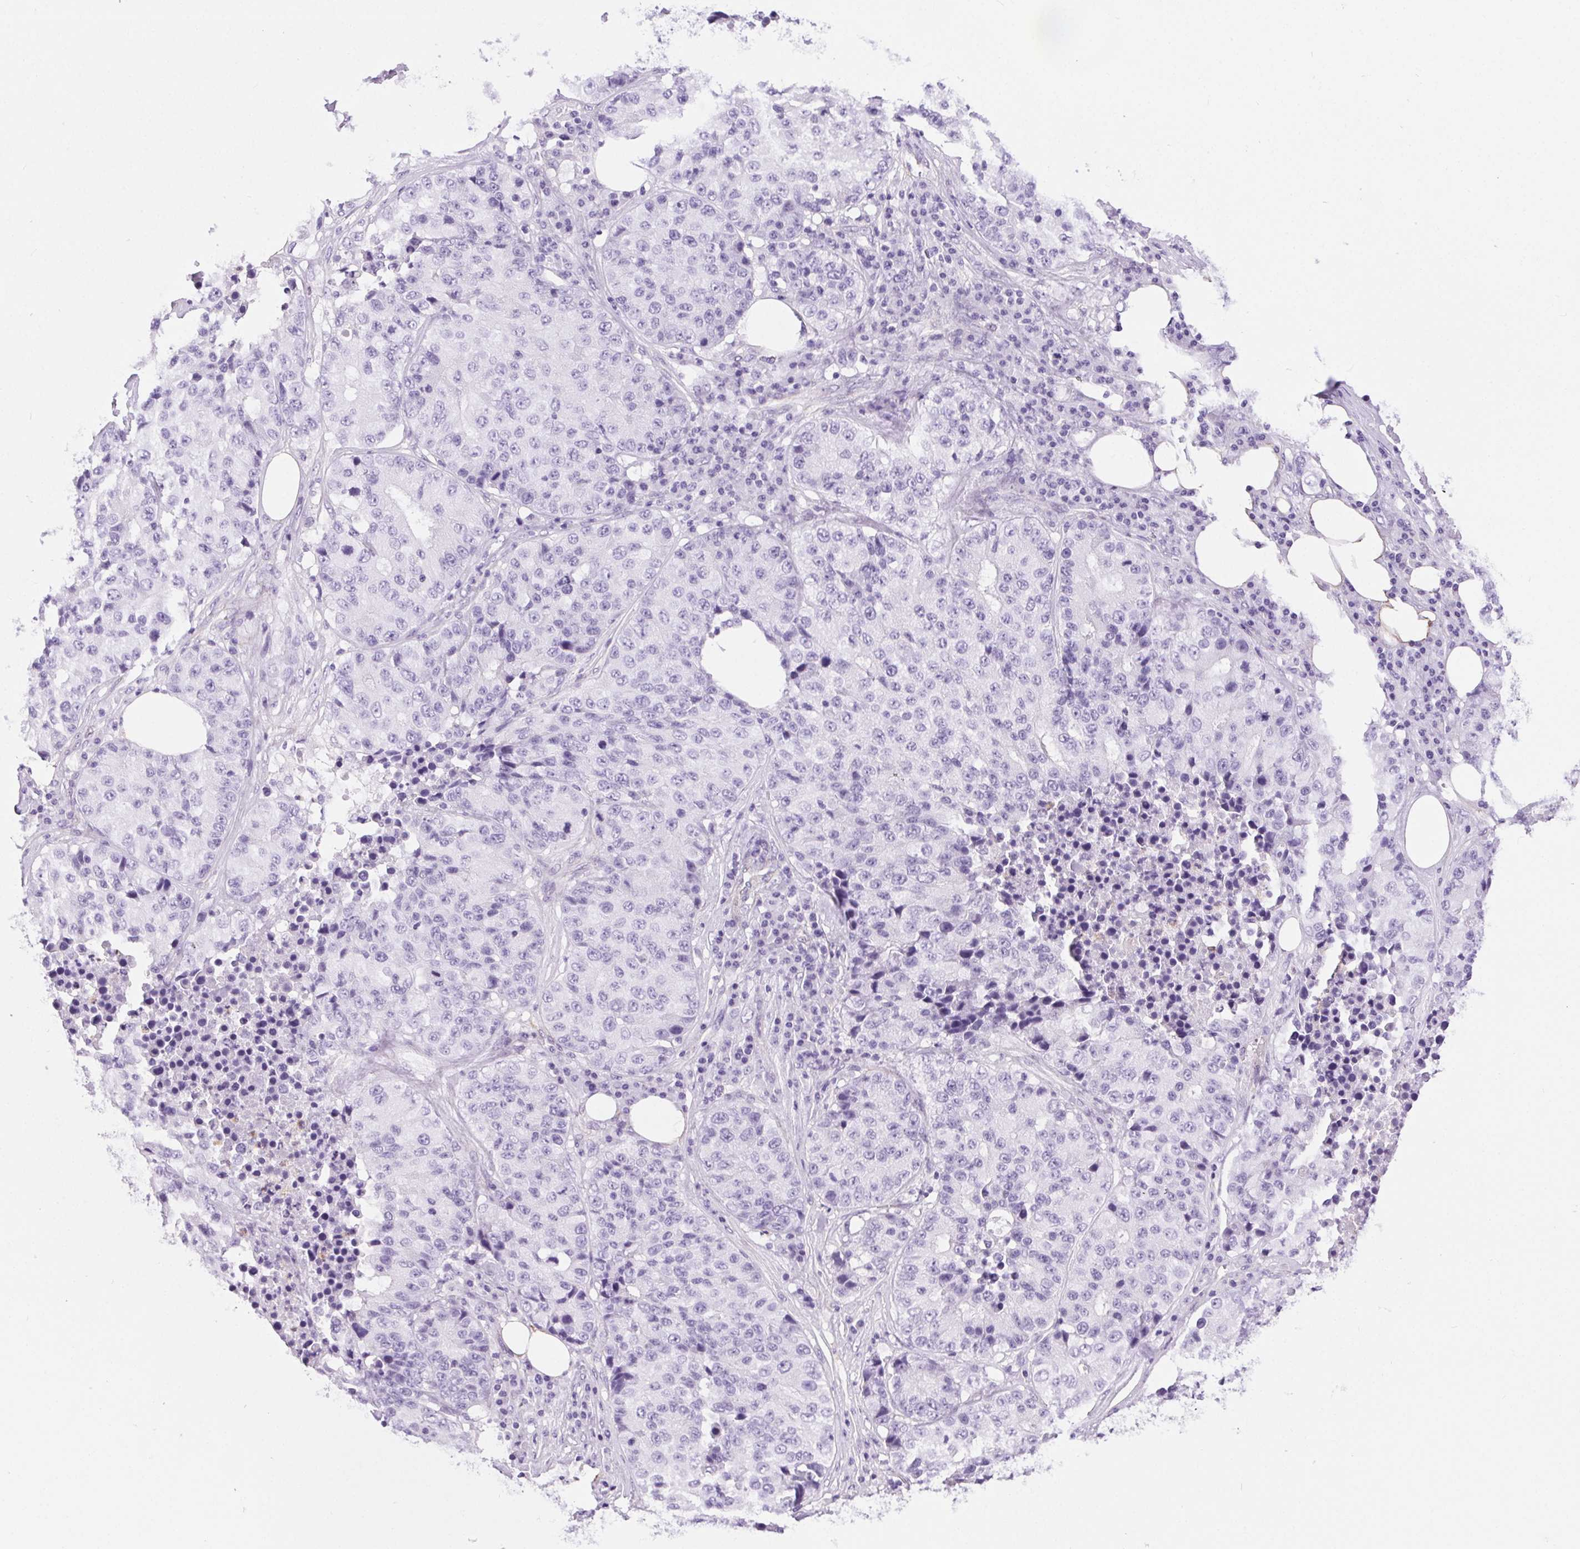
{"staining": {"intensity": "negative", "quantity": "none", "location": "none"}, "tissue": "stomach cancer", "cell_type": "Tumor cells", "image_type": "cancer", "snomed": [{"axis": "morphology", "description": "Adenocarcinoma, NOS"}, {"axis": "topography", "description": "Stomach"}], "caption": "This is an immunohistochemistry photomicrograph of adenocarcinoma (stomach). There is no staining in tumor cells.", "gene": "SHCBP1L", "patient": {"sex": "male", "age": 71}}